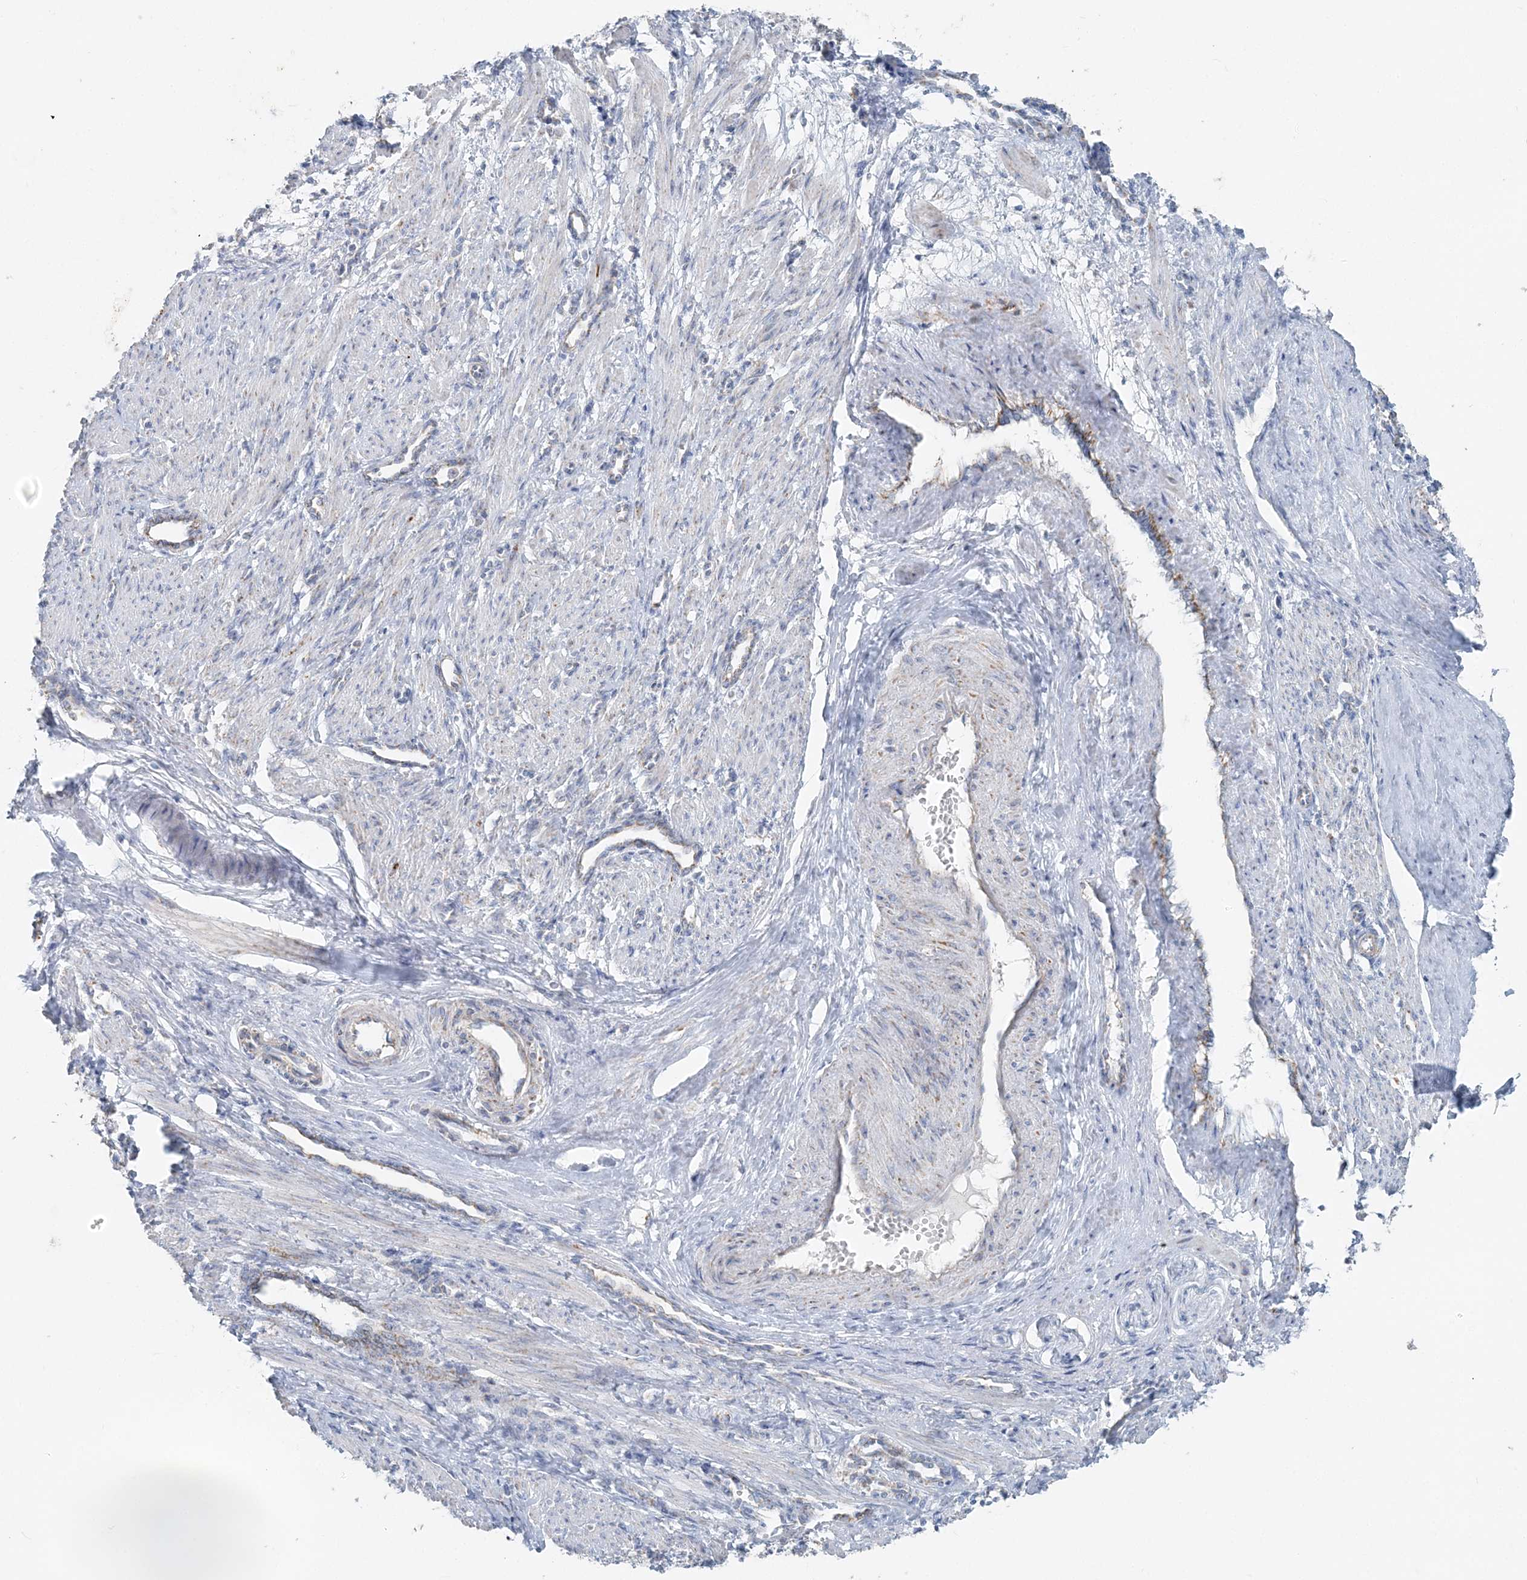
{"staining": {"intensity": "negative", "quantity": "none", "location": "none"}, "tissue": "smooth muscle", "cell_type": "Smooth muscle cells", "image_type": "normal", "snomed": [{"axis": "morphology", "description": "Normal tissue, NOS"}, {"axis": "topography", "description": "Endometrium"}], "caption": "Image shows no significant protein expression in smooth muscle cells of normal smooth muscle. Brightfield microscopy of immunohistochemistry (IHC) stained with DAB (3,3'-diaminobenzidine) (brown) and hematoxylin (blue), captured at high magnification.", "gene": "PCCB", "patient": {"sex": "female", "age": 33}}